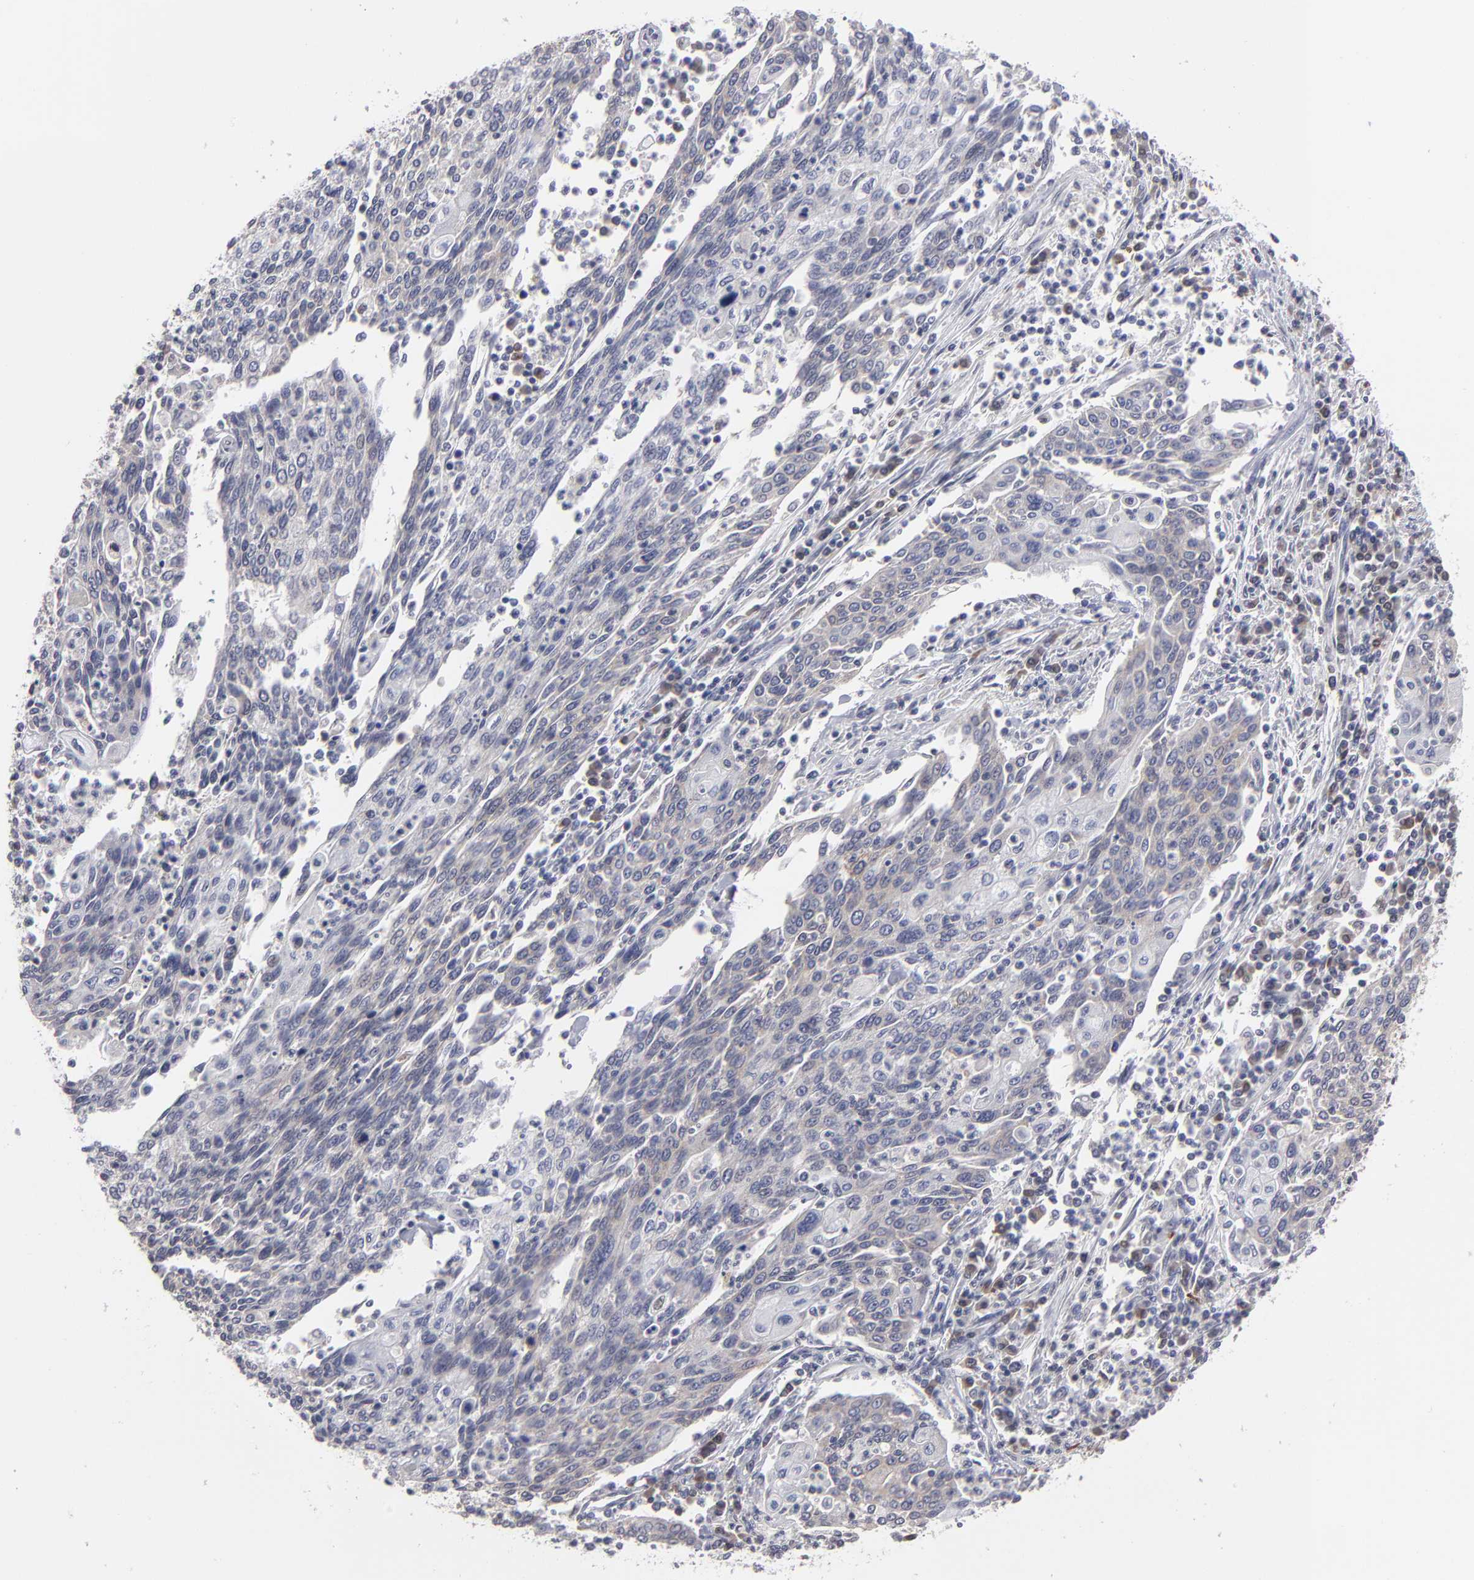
{"staining": {"intensity": "weak", "quantity": "25%-75%", "location": "cytoplasmic/membranous"}, "tissue": "cervical cancer", "cell_type": "Tumor cells", "image_type": "cancer", "snomed": [{"axis": "morphology", "description": "Squamous cell carcinoma, NOS"}, {"axis": "topography", "description": "Cervix"}], "caption": "The micrograph demonstrates a brown stain indicating the presence of a protein in the cytoplasmic/membranous of tumor cells in squamous cell carcinoma (cervical).", "gene": "CEP97", "patient": {"sex": "female", "age": 40}}